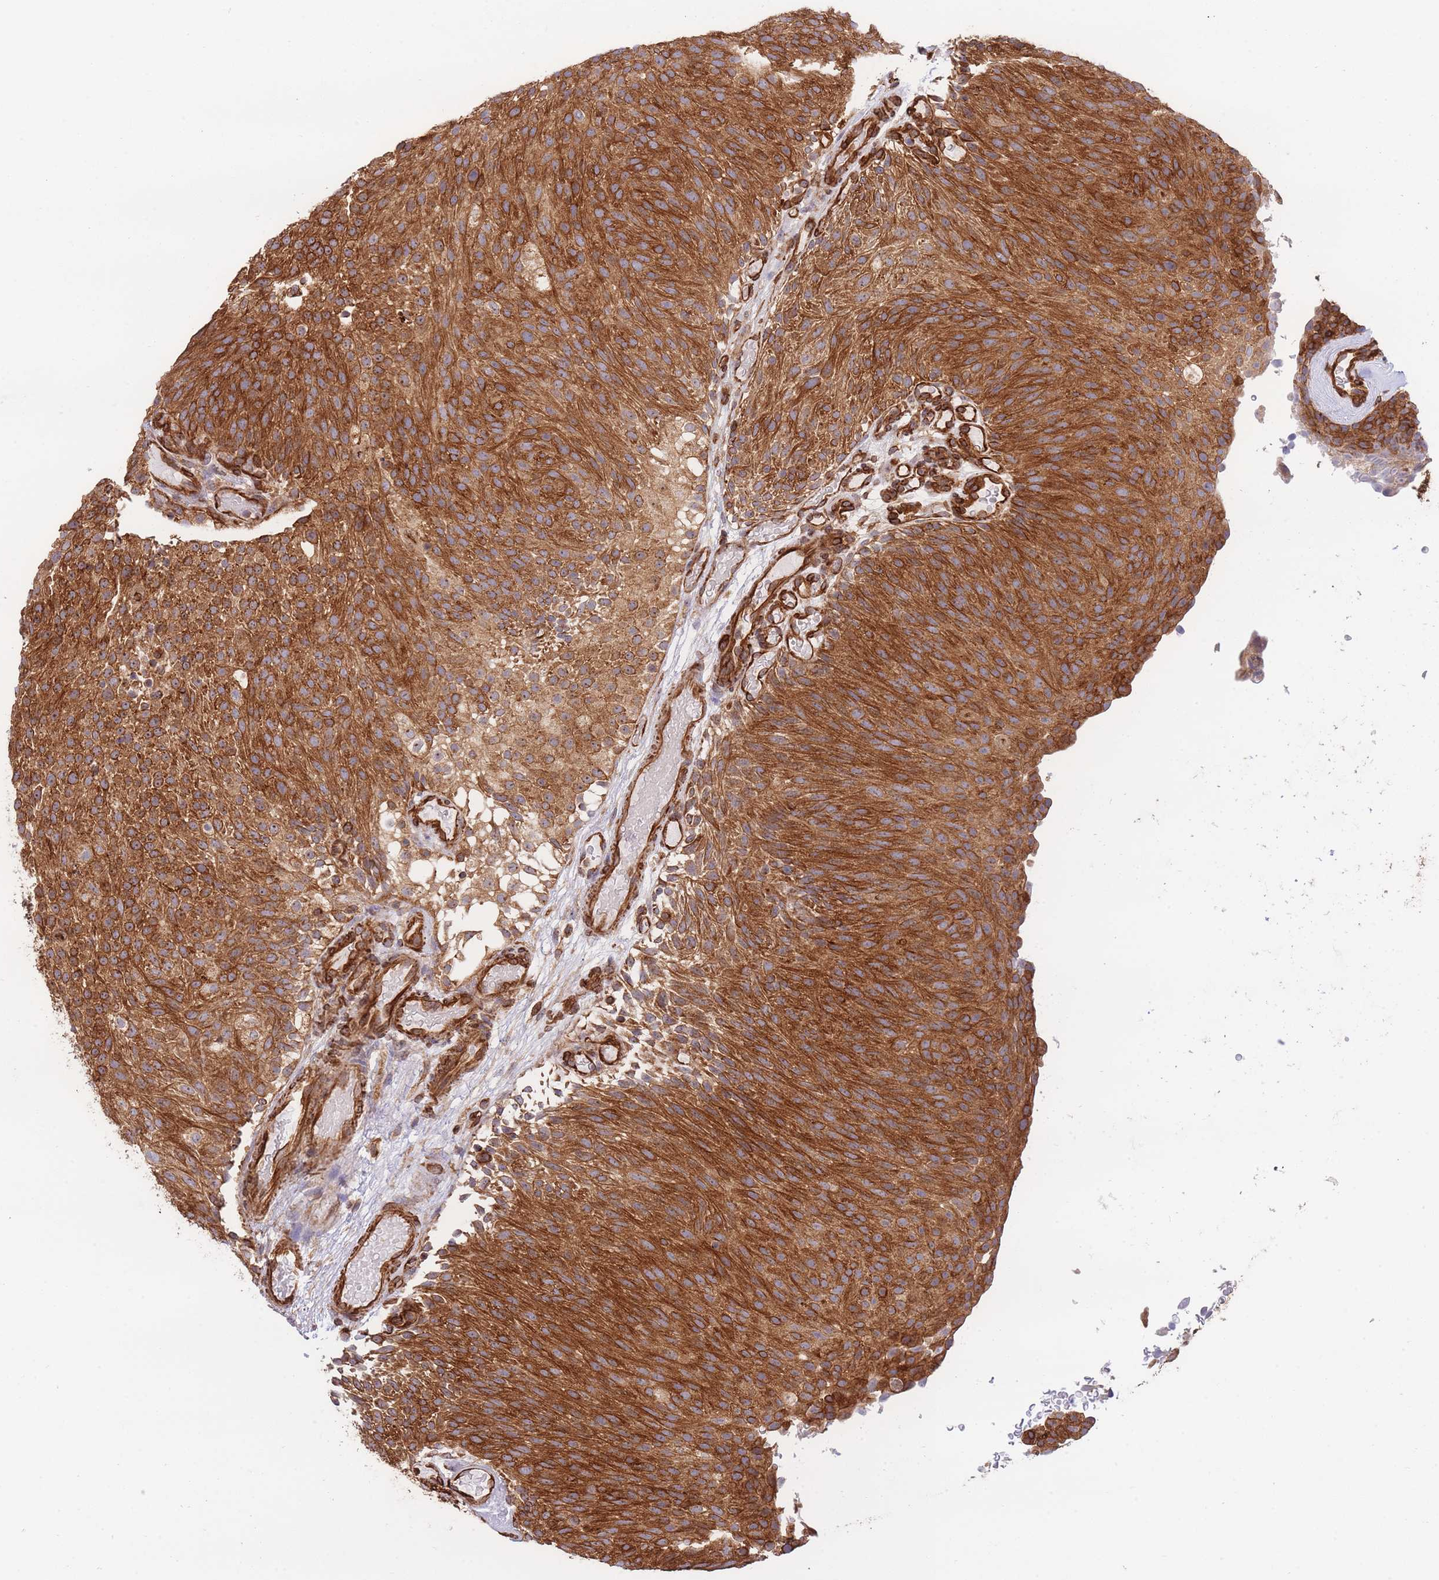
{"staining": {"intensity": "strong", "quantity": ">75%", "location": "cytoplasmic/membranous"}, "tissue": "urothelial cancer", "cell_type": "Tumor cells", "image_type": "cancer", "snomed": [{"axis": "morphology", "description": "Urothelial carcinoma, Low grade"}, {"axis": "topography", "description": "Urinary bladder"}], "caption": "There is high levels of strong cytoplasmic/membranous staining in tumor cells of low-grade urothelial carcinoma, as demonstrated by immunohistochemical staining (brown color).", "gene": "EXOSC8", "patient": {"sex": "male", "age": 78}}